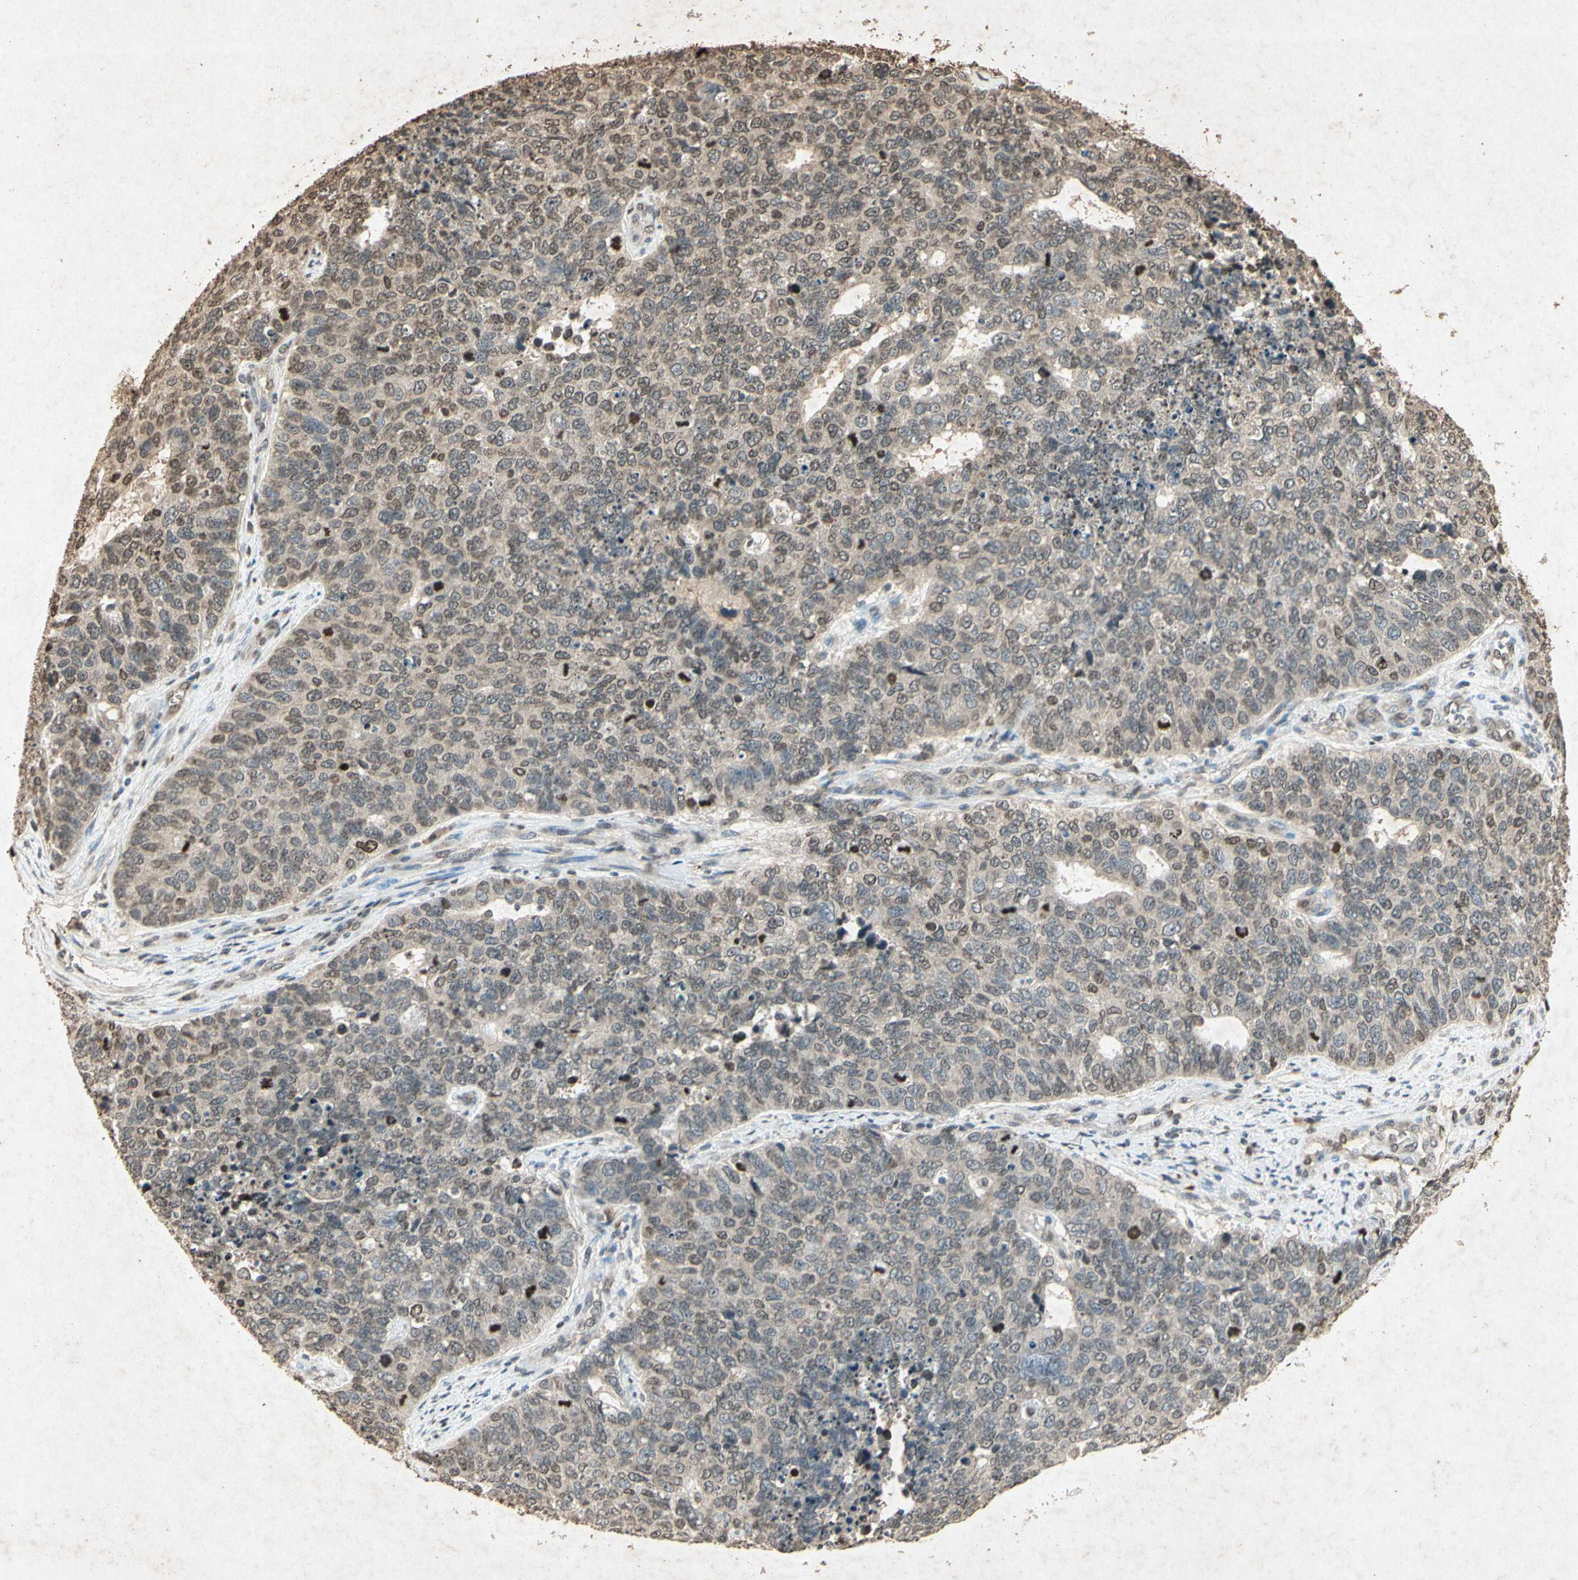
{"staining": {"intensity": "weak", "quantity": ">75%", "location": "cytoplasmic/membranous"}, "tissue": "cervical cancer", "cell_type": "Tumor cells", "image_type": "cancer", "snomed": [{"axis": "morphology", "description": "Squamous cell carcinoma, NOS"}, {"axis": "topography", "description": "Cervix"}], "caption": "Protein staining by immunohistochemistry (IHC) shows weak cytoplasmic/membranous positivity in about >75% of tumor cells in squamous cell carcinoma (cervical).", "gene": "MSRB1", "patient": {"sex": "female", "age": 63}}